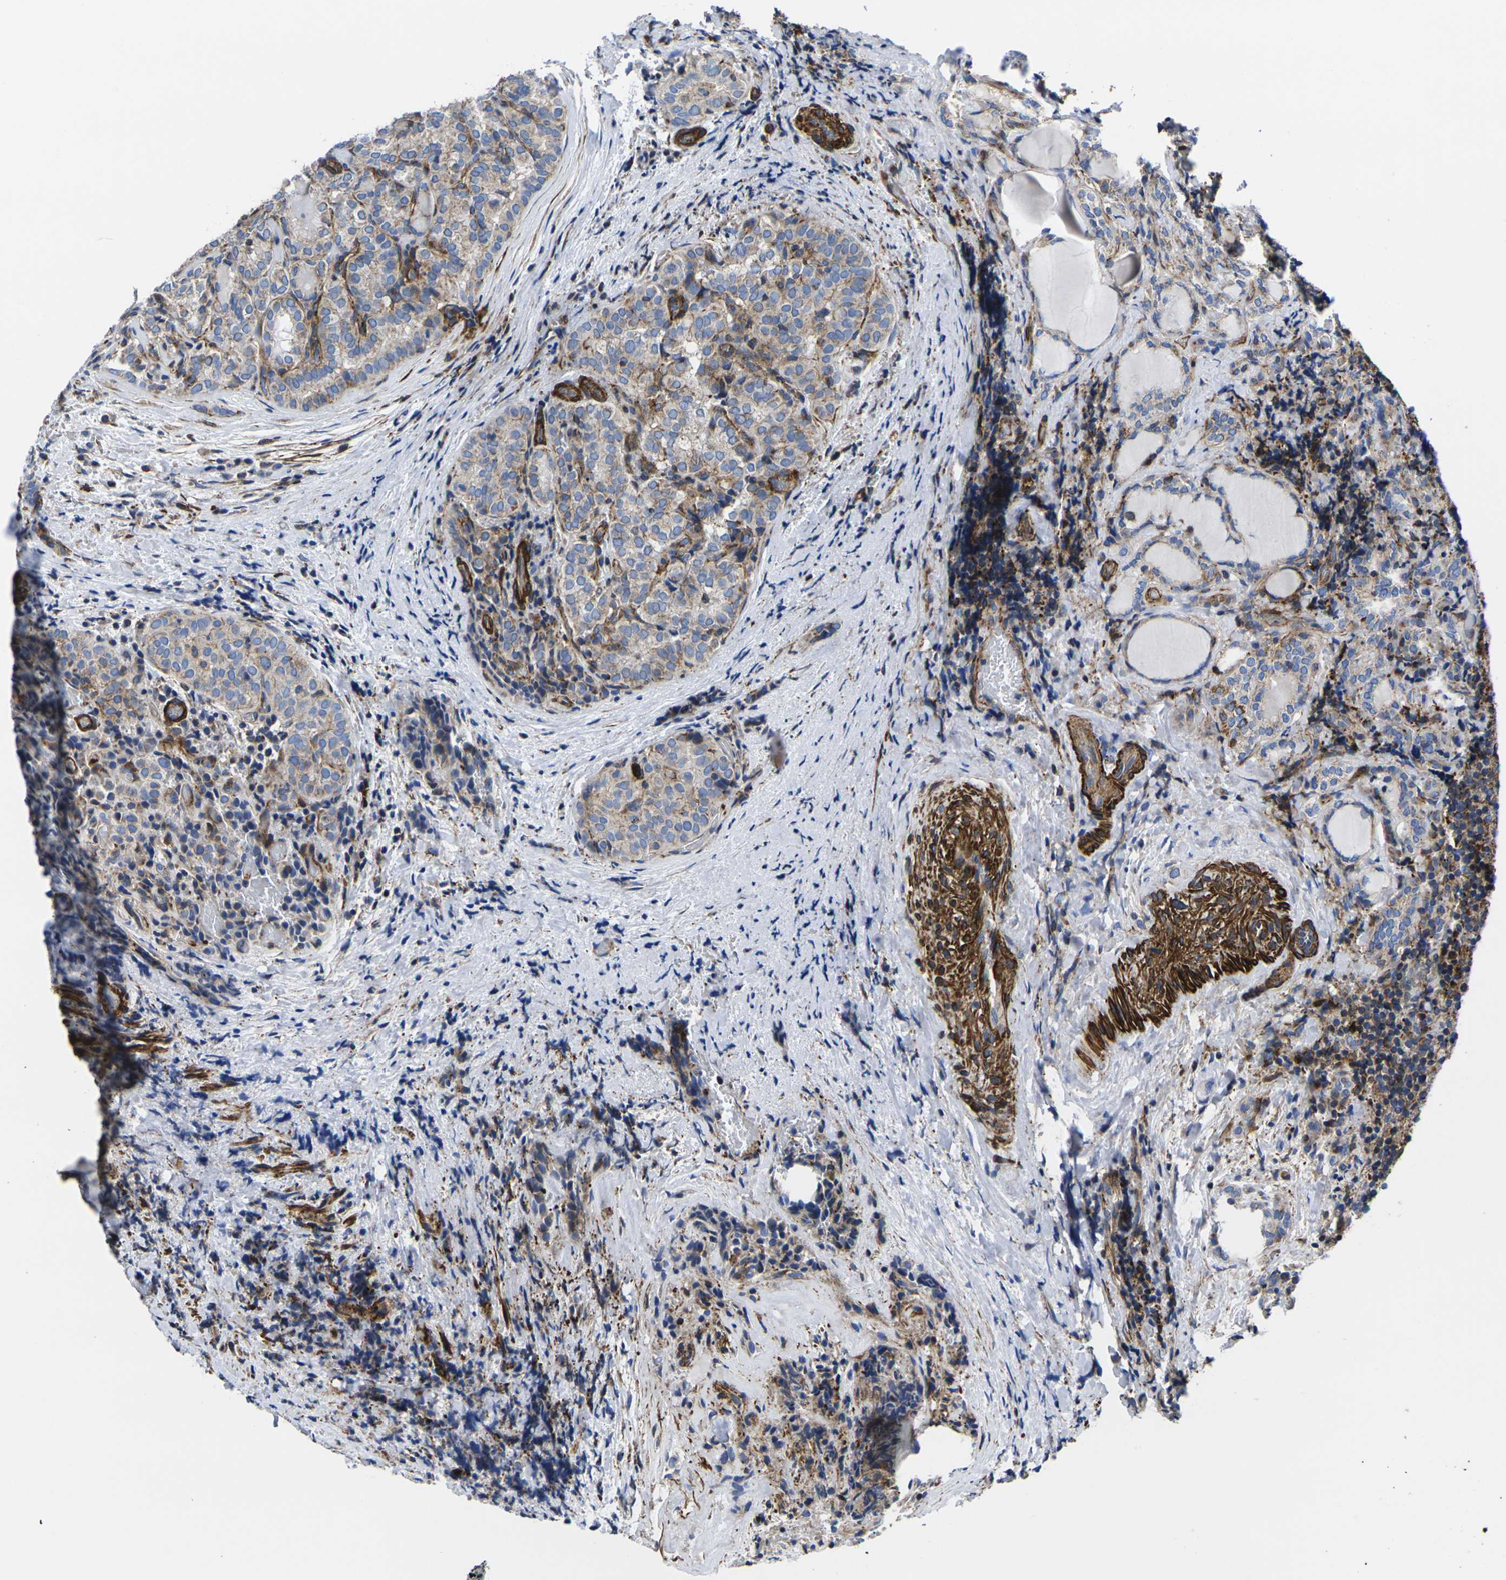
{"staining": {"intensity": "weak", "quantity": ">75%", "location": "cytoplasmic/membranous"}, "tissue": "thyroid cancer", "cell_type": "Tumor cells", "image_type": "cancer", "snomed": [{"axis": "morphology", "description": "Normal tissue, NOS"}, {"axis": "morphology", "description": "Papillary adenocarcinoma, NOS"}, {"axis": "topography", "description": "Thyroid gland"}], "caption": "Papillary adenocarcinoma (thyroid) stained with a protein marker shows weak staining in tumor cells.", "gene": "GPR4", "patient": {"sex": "female", "age": 30}}